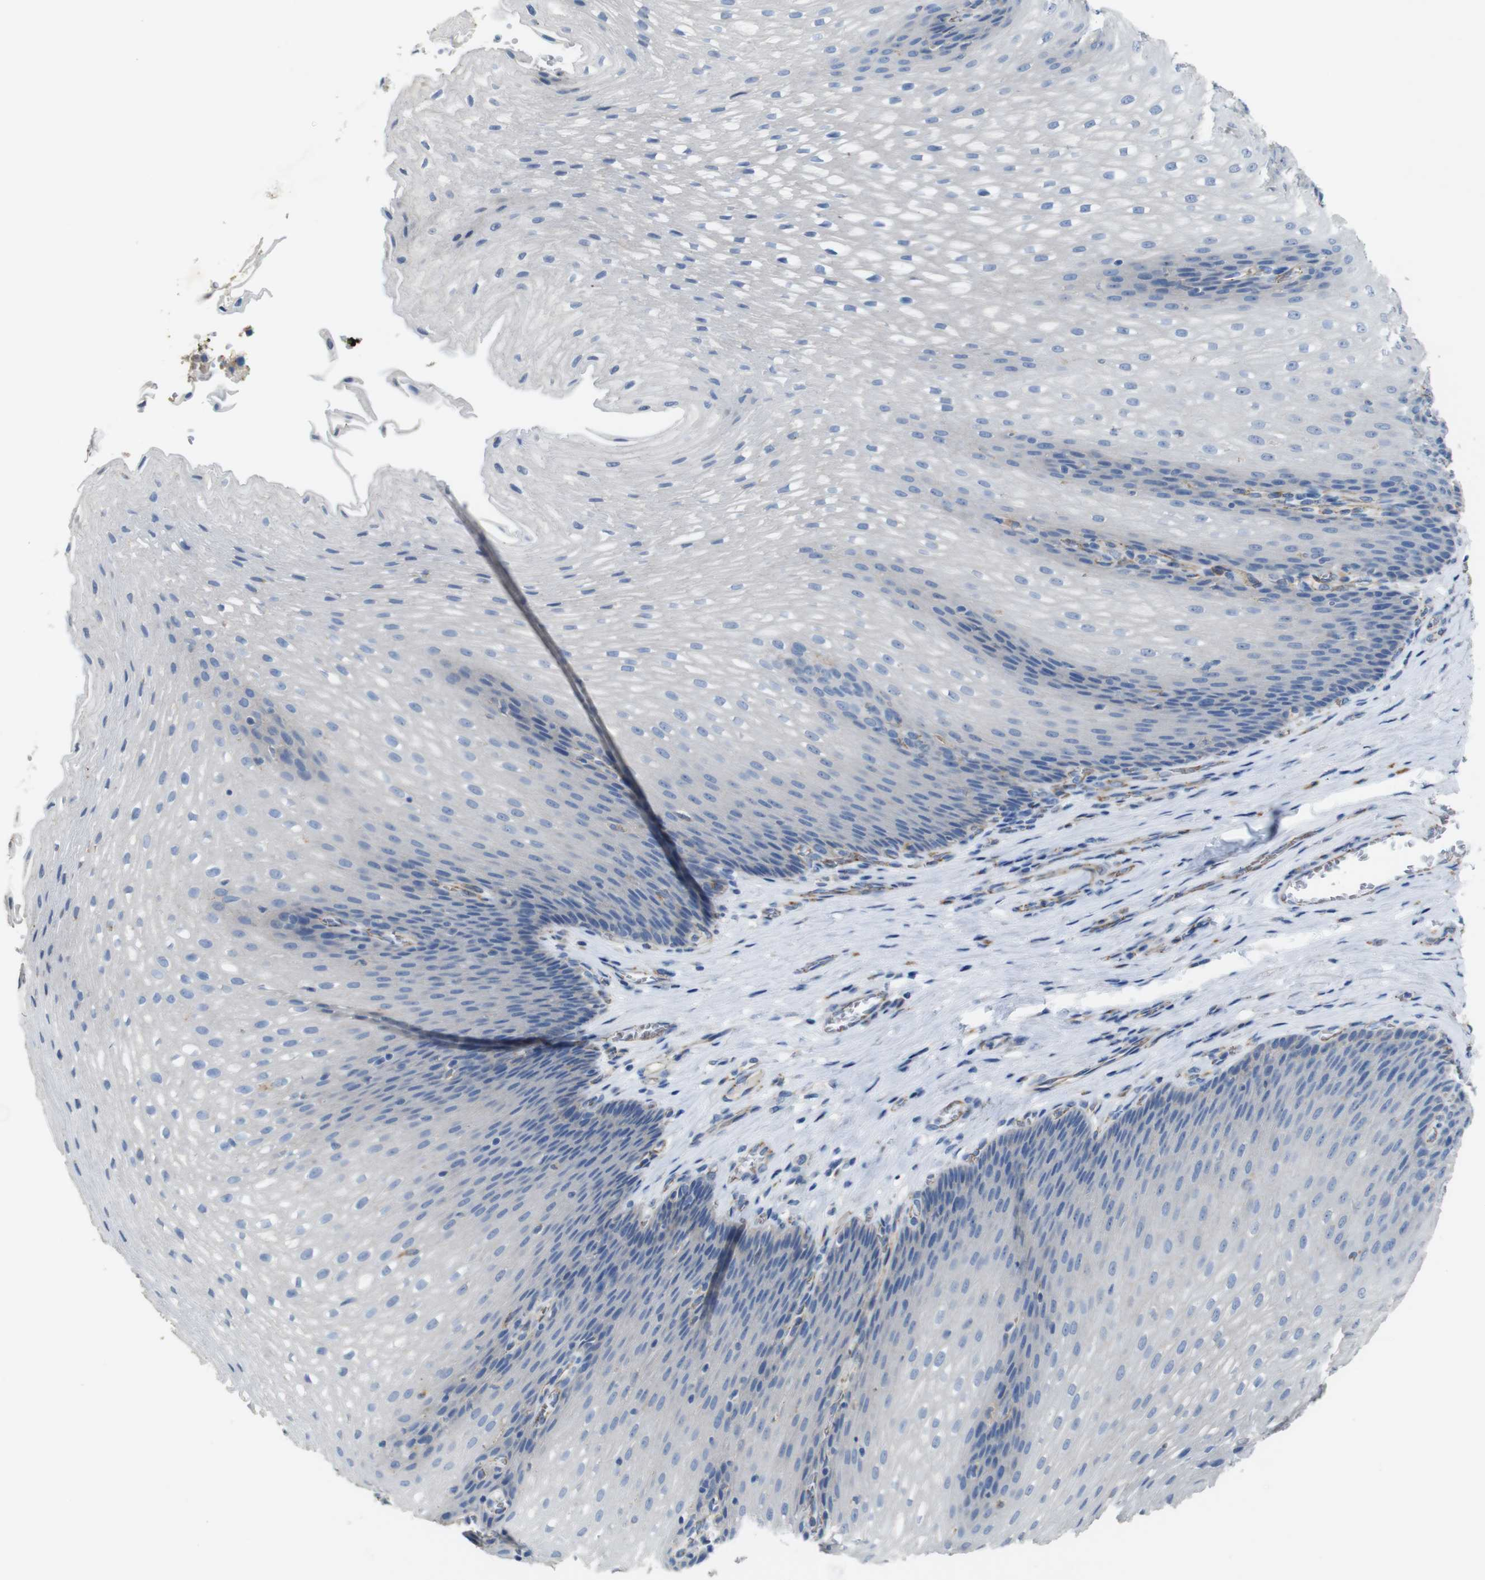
{"staining": {"intensity": "negative", "quantity": "none", "location": "none"}, "tissue": "esophagus", "cell_type": "Squamous epithelial cells", "image_type": "normal", "snomed": [{"axis": "morphology", "description": "Normal tissue, NOS"}, {"axis": "topography", "description": "Esophagus"}], "caption": "Immunohistochemistry of unremarkable esophagus demonstrates no positivity in squamous epithelial cells. (Stains: DAB IHC with hematoxylin counter stain, Microscopy: brightfield microscopy at high magnification).", "gene": "NHLRC3", "patient": {"sex": "male", "age": 48}}